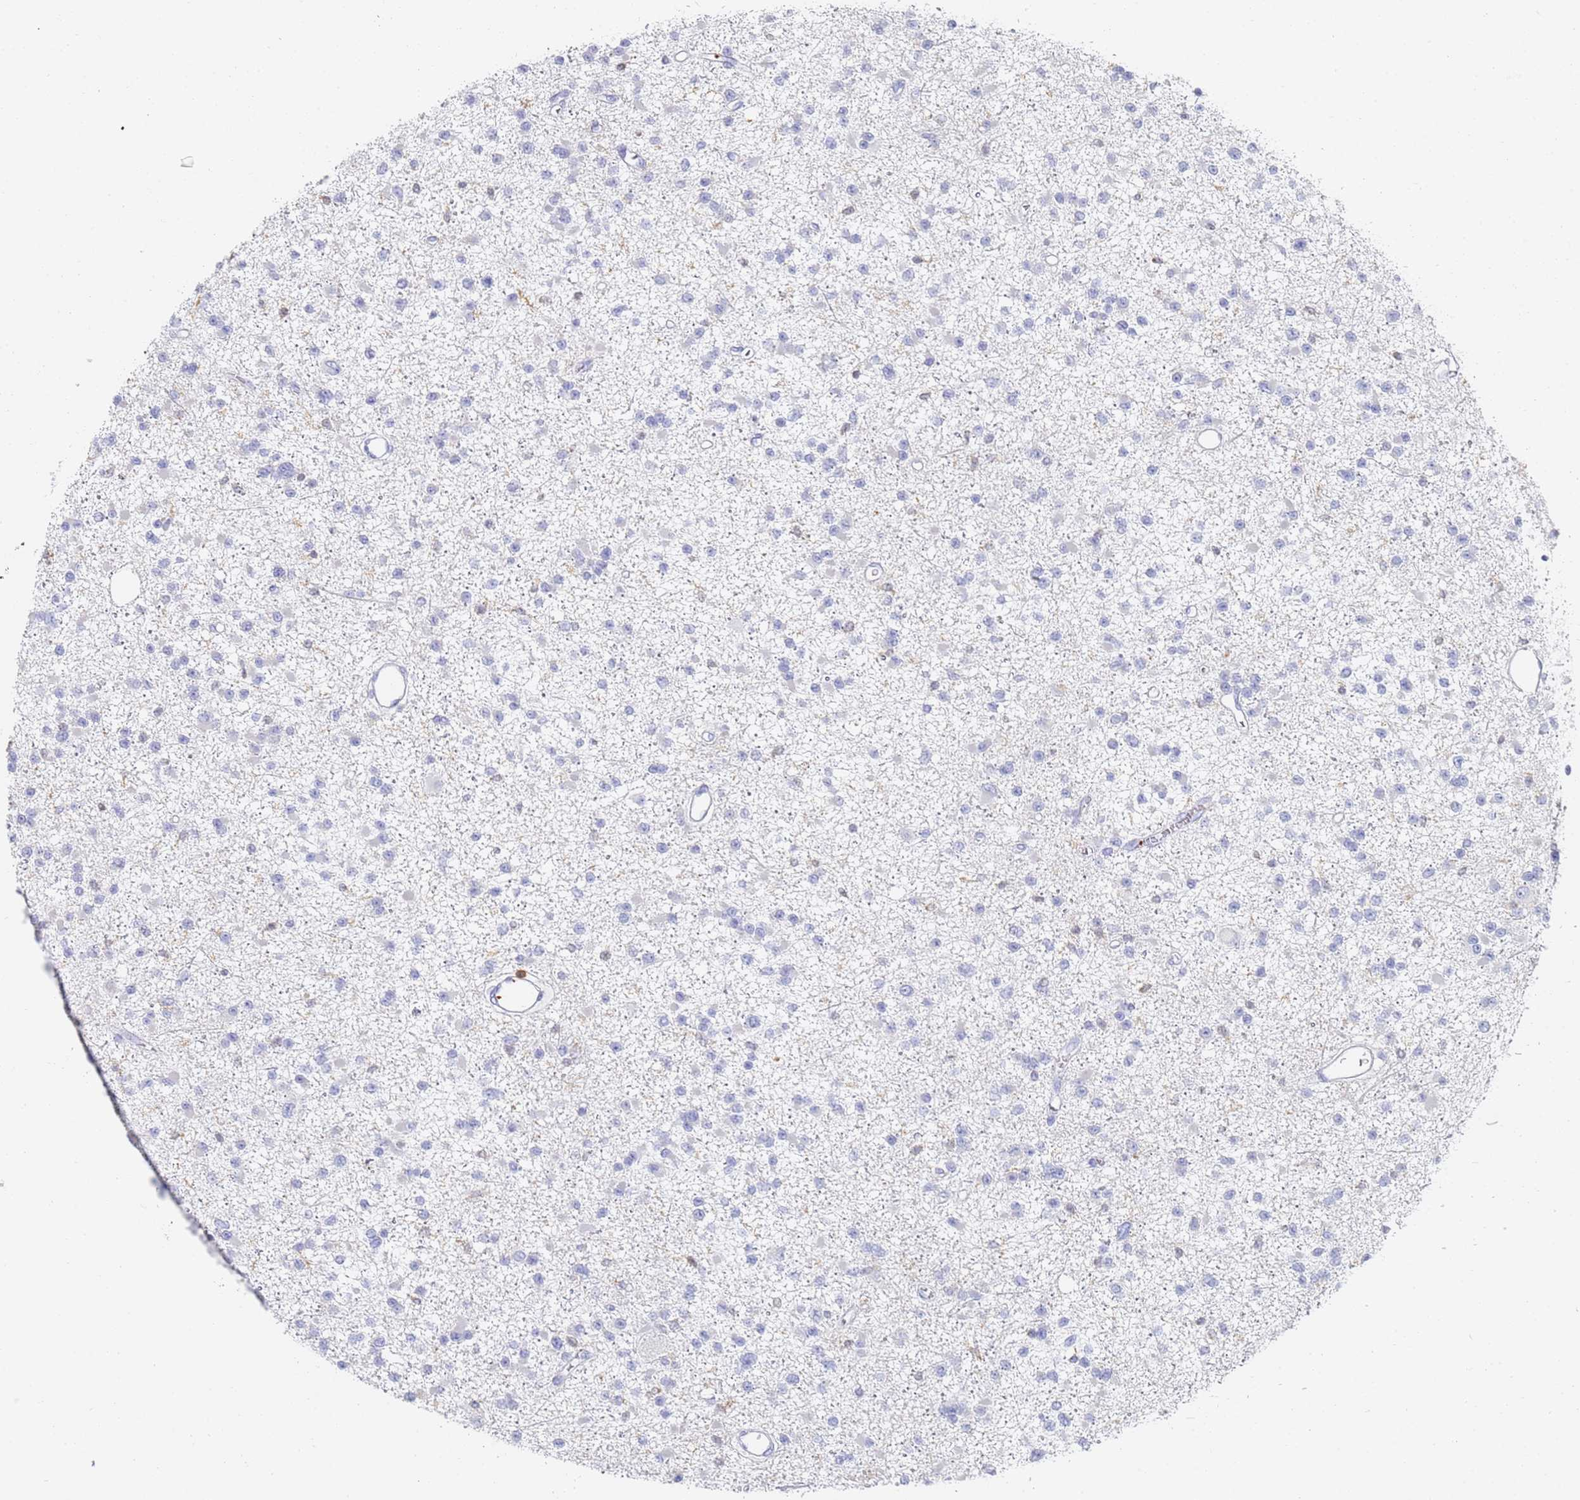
{"staining": {"intensity": "negative", "quantity": "none", "location": "none"}, "tissue": "glioma", "cell_type": "Tumor cells", "image_type": "cancer", "snomed": [{"axis": "morphology", "description": "Glioma, malignant, Low grade"}, {"axis": "topography", "description": "Brain"}], "caption": "The histopathology image reveals no significant staining in tumor cells of malignant glioma (low-grade).", "gene": "BIN2", "patient": {"sex": "female", "age": 22}}